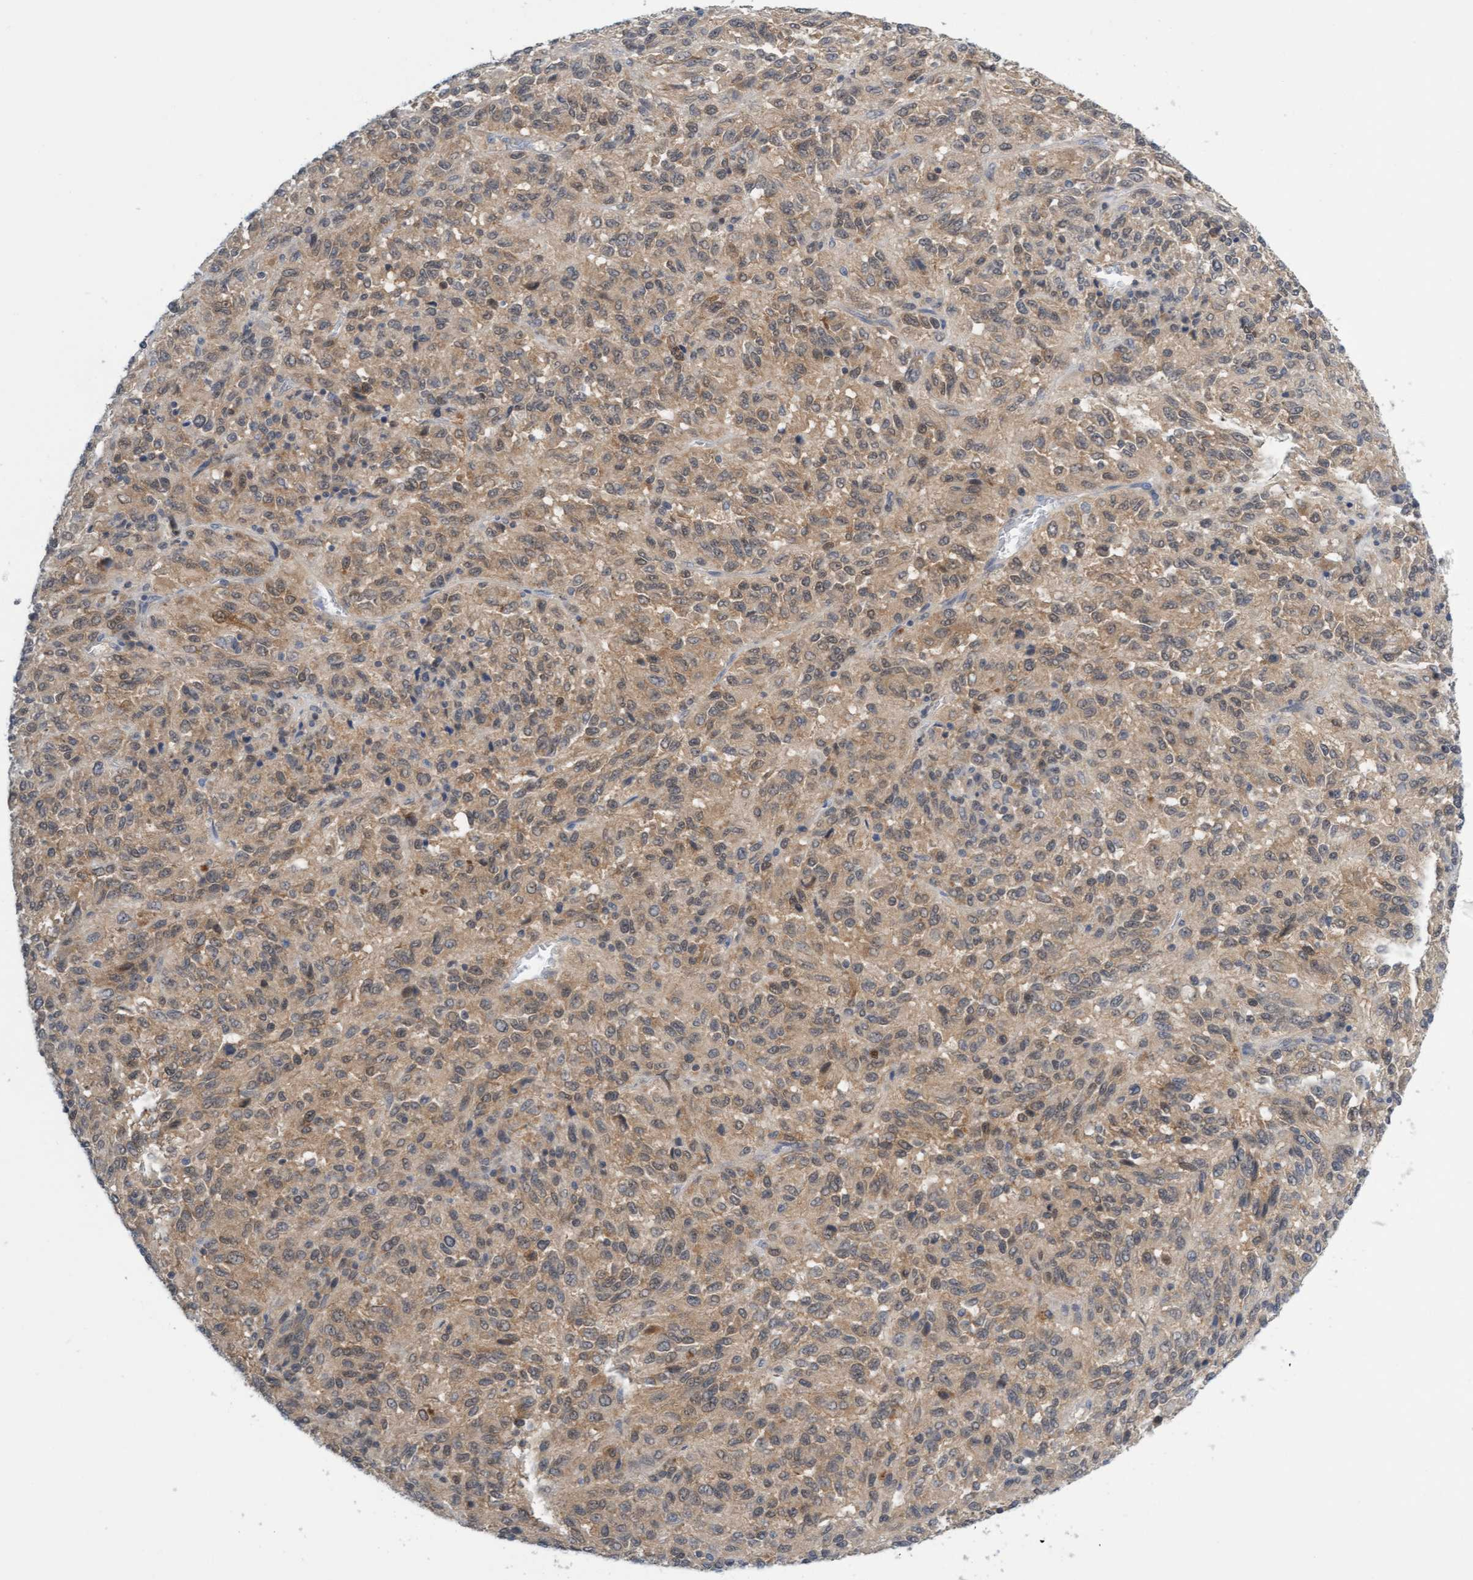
{"staining": {"intensity": "weak", "quantity": ">75%", "location": "cytoplasmic/membranous"}, "tissue": "melanoma", "cell_type": "Tumor cells", "image_type": "cancer", "snomed": [{"axis": "morphology", "description": "Malignant melanoma, Metastatic site"}, {"axis": "topography", "description": "Lung"}], "caption": "Immunohistochemistry (IHC) histopathology image of neoplastic tissue: malignant melanoma (metastatic site) stained using IHC demonstrates low levels of weak protein expression localized specifically in the cytoplasmic/membranous of tumor cells, appearing as a cytoplasmic/membranous brown color.", "gene": "AMZ2", "patient": {"sex": "male", "age": 64}}